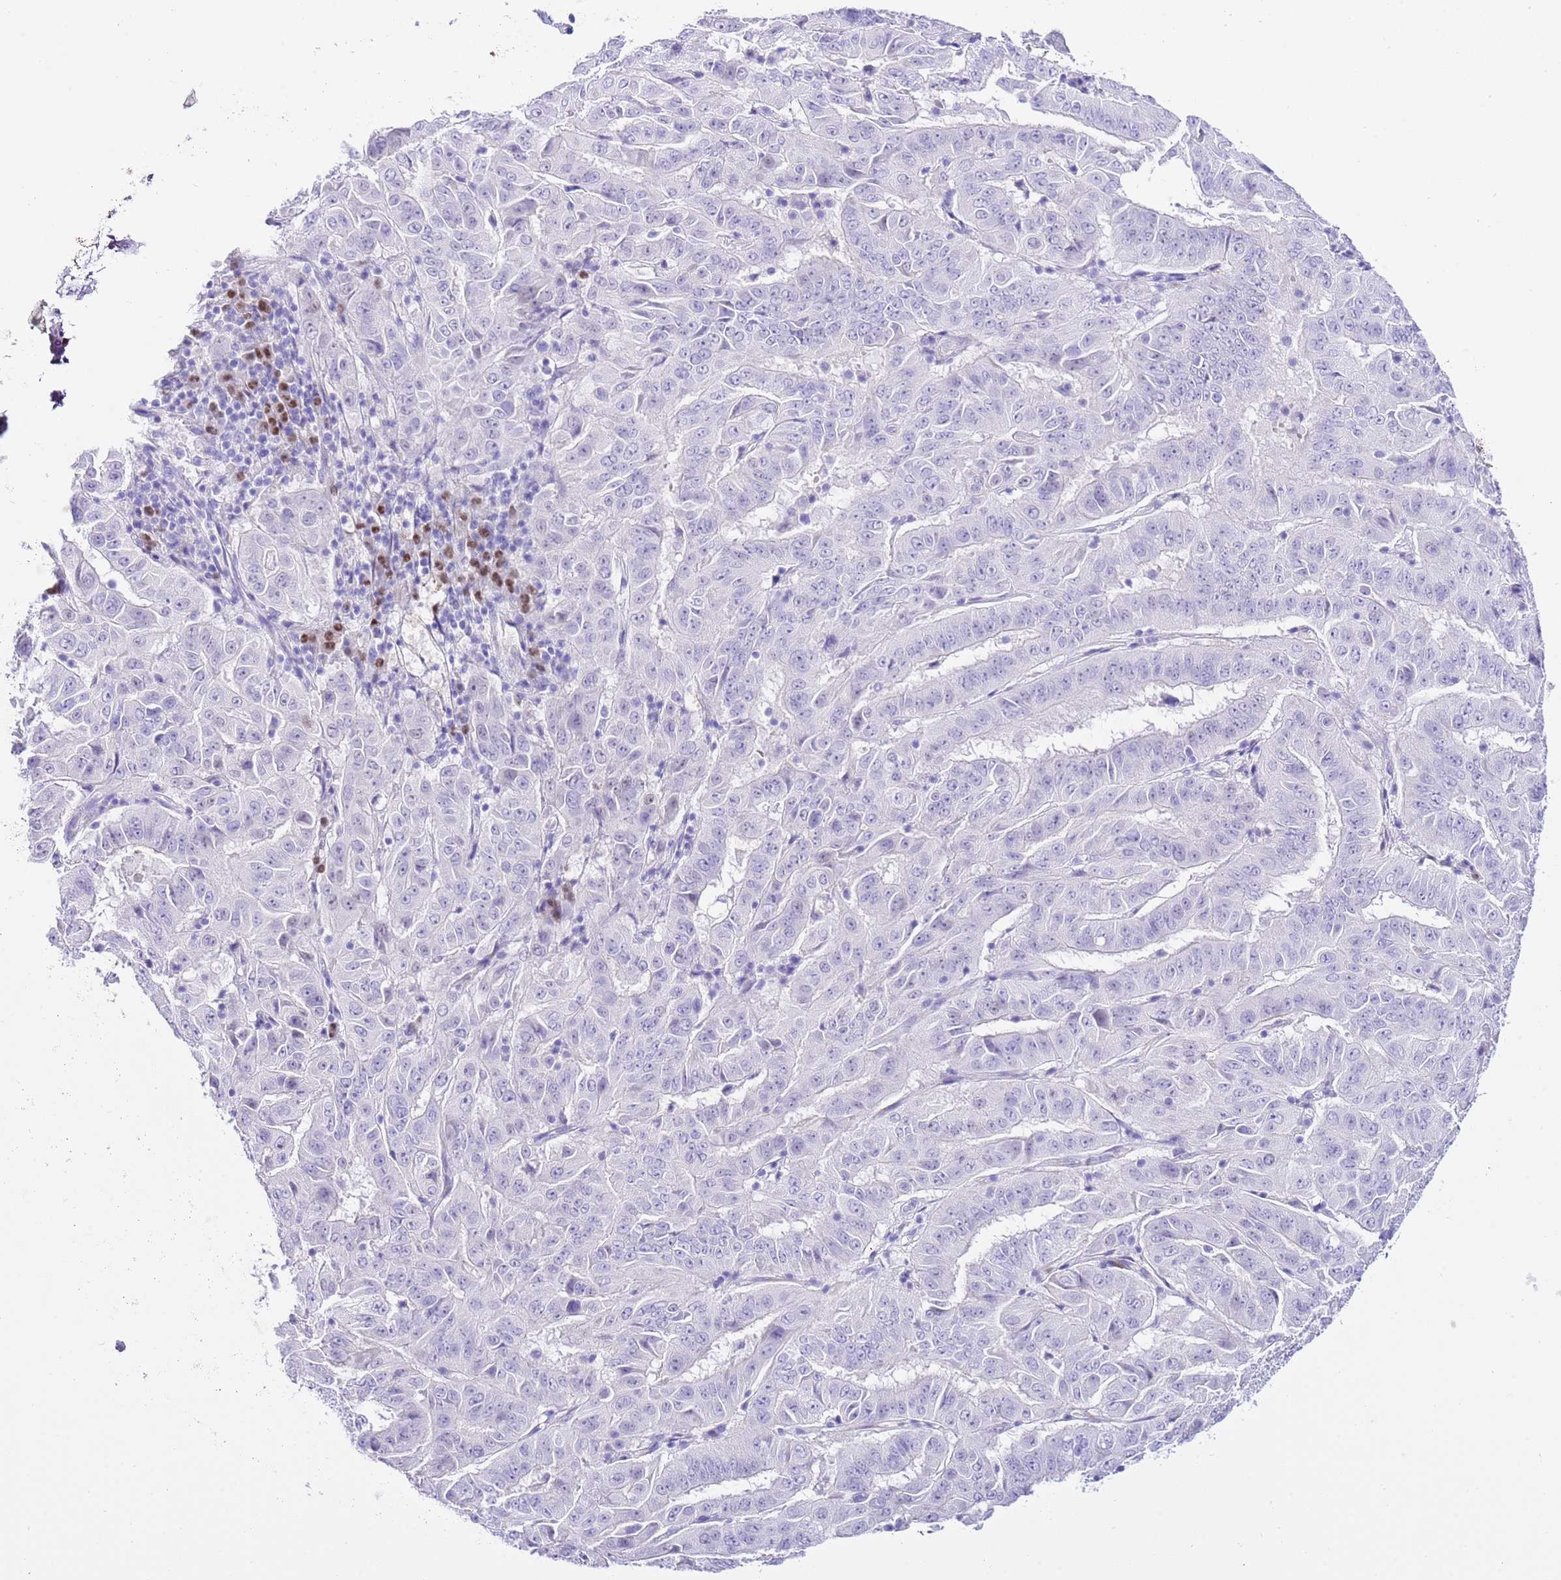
{"staining": {"intensity": "negative", "quantity": "none", "location": "none"}, "tissue": "pancreatic cancer", "cell_type": "Tumor cells", "image_type": "cancer", "snomed": [{"axis": "morphology", "description": "Adenocarcinoma, NOS"}, {"axis": "topography", "description": "Pancreas"}], "caption": "An IHC image of pancreatic cancer is shown. There is no staining in tumor cells of pancreatic cancer. (DAB immunohistochemistry (IHC), high magnification).", "gene": "BHLHA15", "patient": {"sex": "male", "age": 63}}